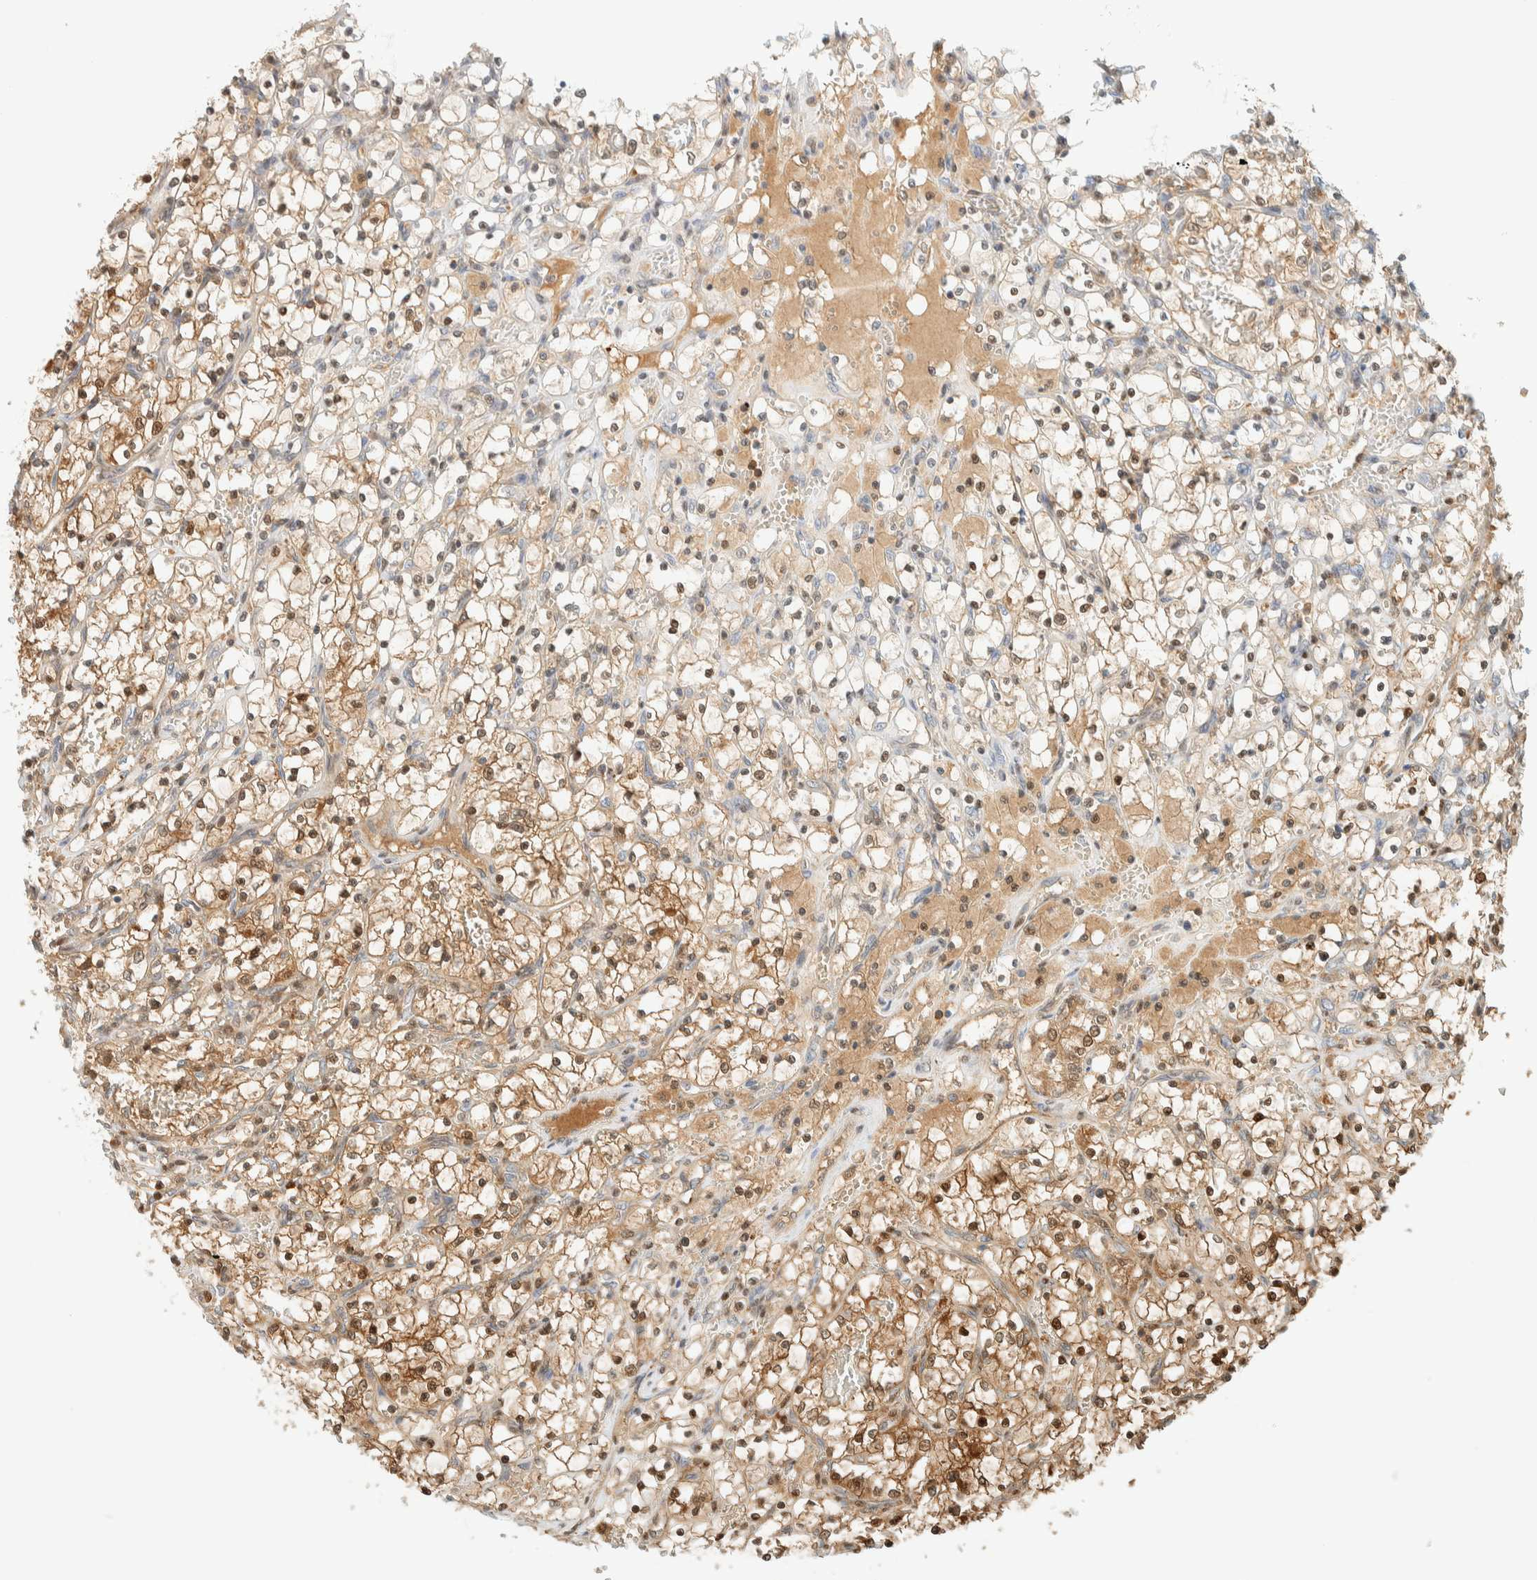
{"staining": {"intensity": "moderate", "quantity": "<25%", "location": "cytoplasmic/membranous,nuclear"}, "tissue": "renal cancer", "cell_type": "Tumor cells", "image_type": "cancer", "snomed": [{"axis": "morphology", "description": "Adenocarcinoma, NOS"}, {"axis": "topography", "description": "Kidney"}], "caption": "Immunohistochemistry (IHC) histopathology image of neoplastic tissue: adenocarcinoma (renal) stained using IHC displays low levels of moderate protein expression localized specifically in the cytoplasmic/membranous and nuclear of tumor cells, appearing as a cytoplasmic/membranous and nuclear brown color.", "gene": "ZBTB37", "patient": {"sex": "female", "age": 69}}